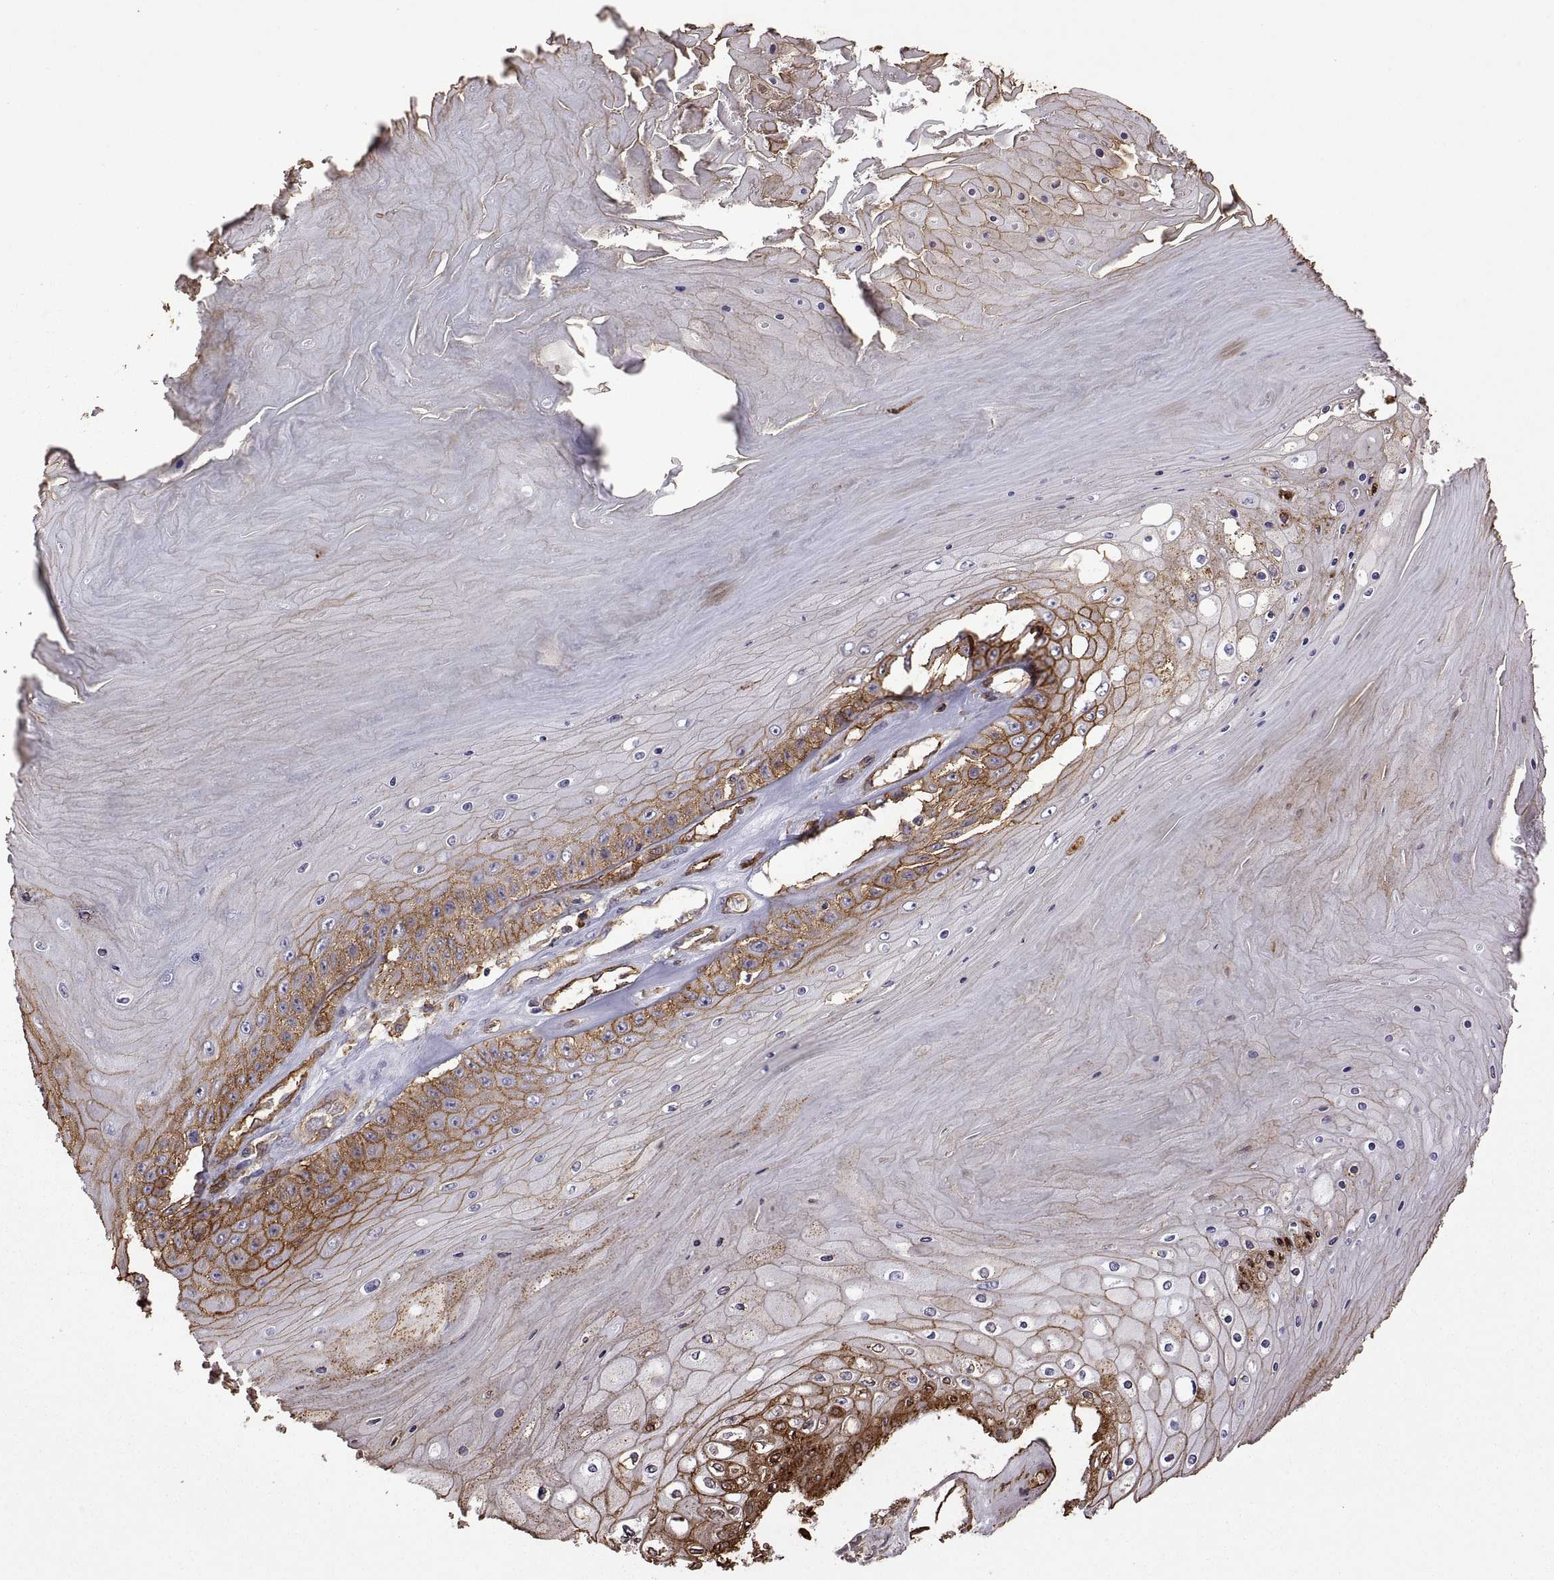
{"staining": {"intensity": "moderate", "quantity": "25%-75%", "location": "cytoplasmic/membranous"}, "tissue": "skin cancer", "cell_type": "Tumor cells", "image_type": "cancer", "snomed": [{"axis": "morphology", "description": "Squamous cell carcinoma, NOS"}, {"axis": "topography", "description": "Skin"}], "caption": "Human squamous cell carcinoma (skin) stained with a brown dye exhibits moderate cytoplasmic/membranous positive staining in about 25%-75% of tumor cells.", "gene": "S100A10", "patient": {"sex": "male", "age": 62}}